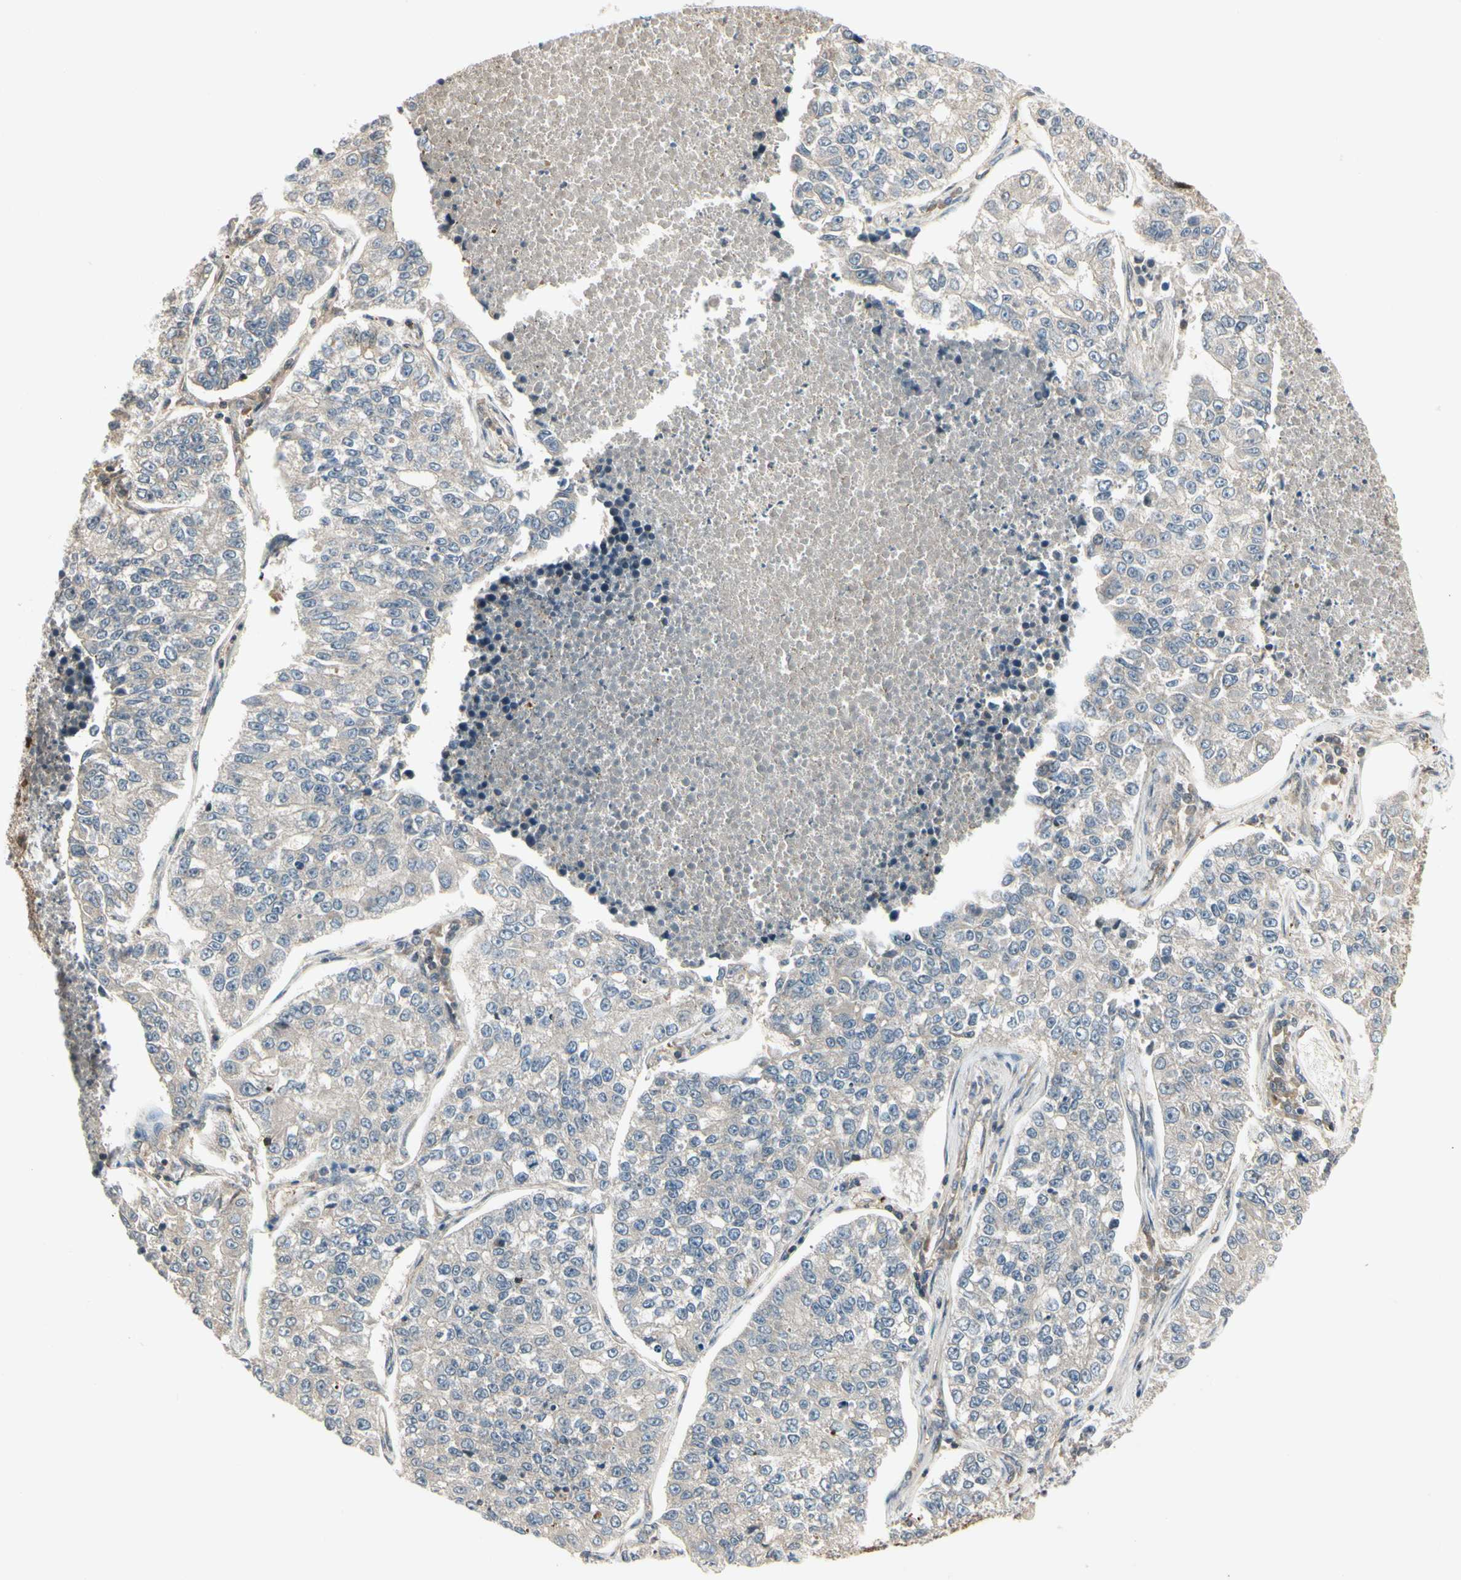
{"staining": {"intensity": "weak", "quantity": "25%-75%", "location": "cytoplasmic/membranous"}, "tissue": "lung cancer", "cell_type": "Tumor cells", "image_type": "cancer", "snomed": [{"axis": "morphology", "description": "Adenocarcinoma, NOS"}, {"axis": "topography", "description": "Lung"}], "caption": "IHC staining of lung cancer (adenocarcinoma), which displays low levels of weak cytoplasmic/membranous positivity in approximately 25%-75% of tumor cells indicating weak cytoplasmic/membranous protein positivity. The staining was performed using DAB (3,3'-diaminobenzidine) (brown) for protein detection and nuclei were counterstained in hematoxylin (blue).", "gene": "EVC", "patient": {"sex": "male", "age": 49}}